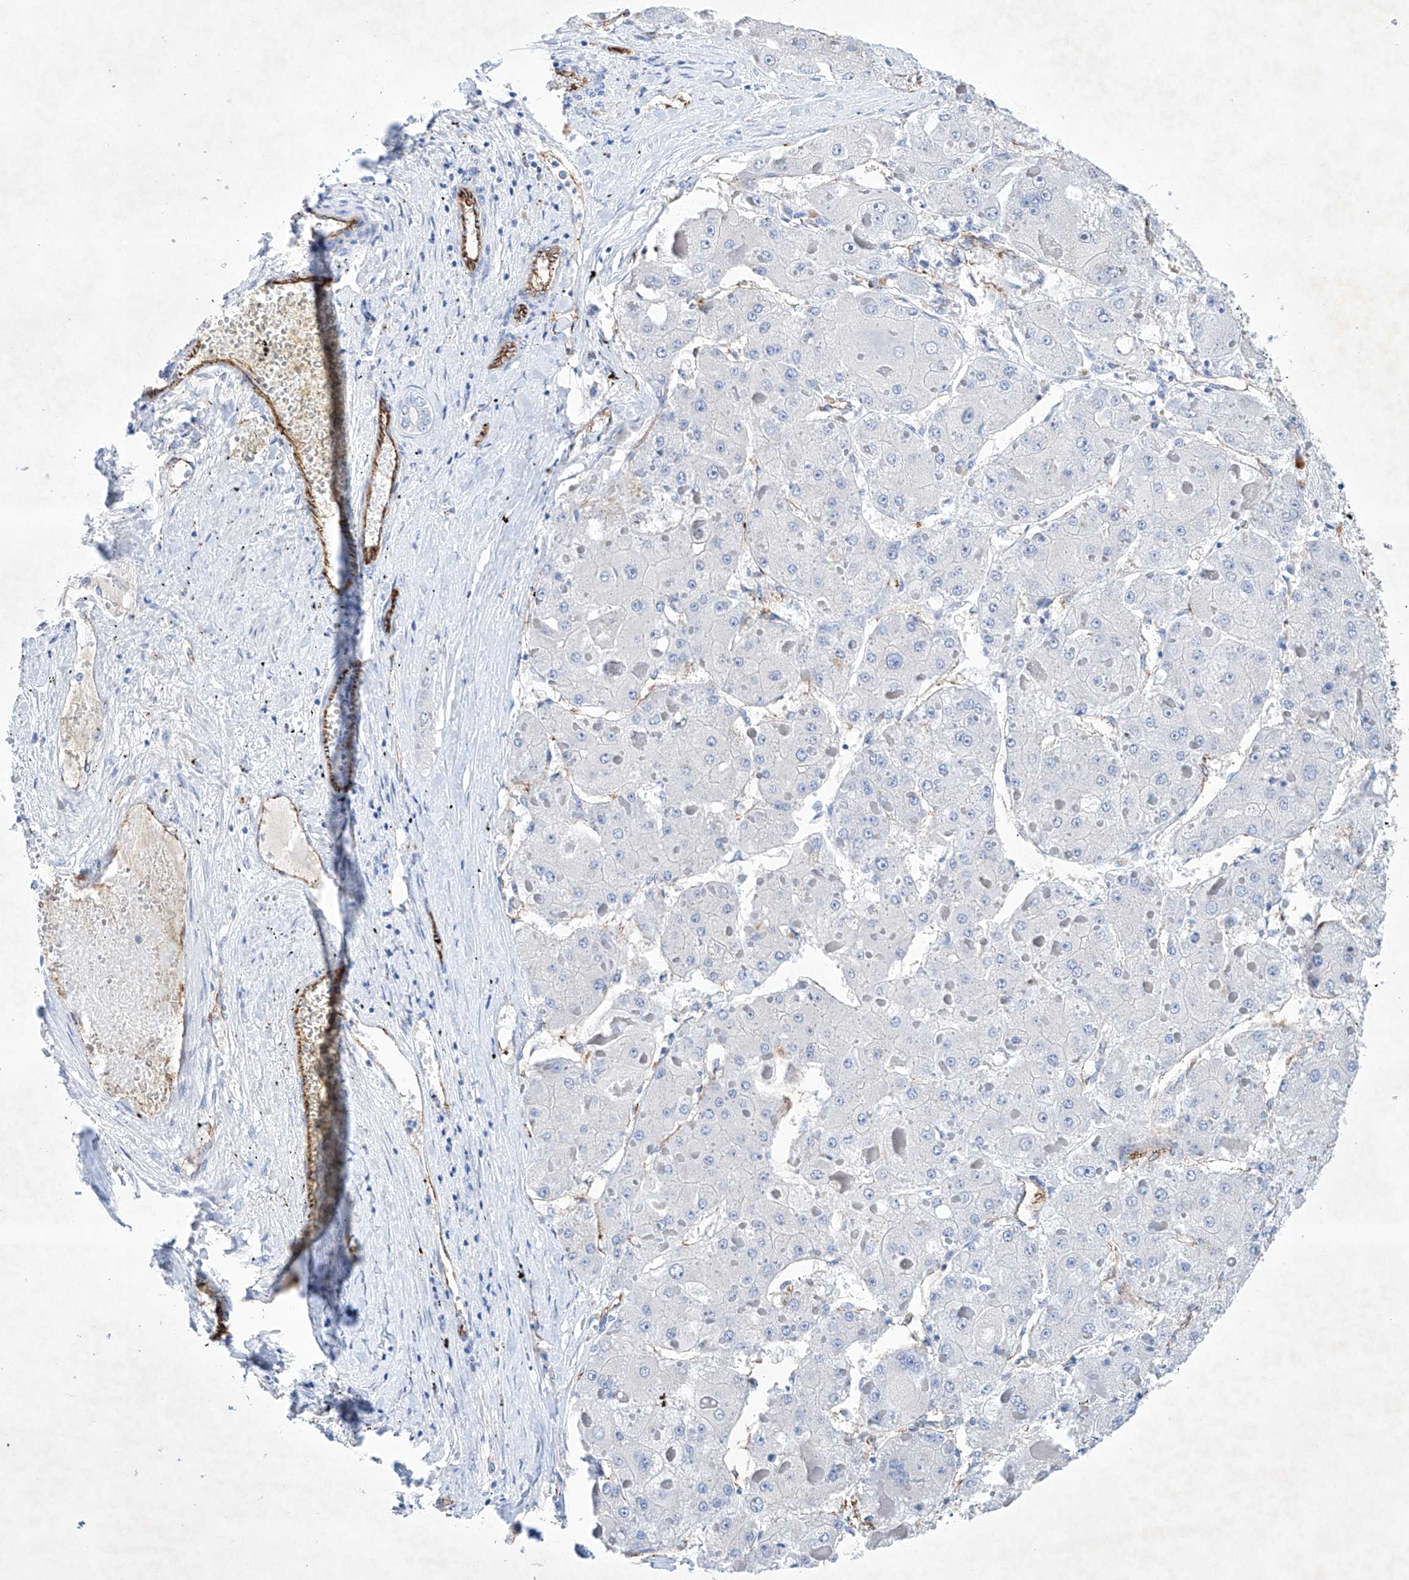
{"staining": {"intensity": "negative", "quantity": "none", "location": "none"}, "tissue": "liver cancer", "cell_type": "Tumor cells", "image_type": "cancer", "snomed": [{"axis": "morphology", "description": "Carcinoma, Hepatocellular, NOS"}, {"axis": "topography", "description": "Liver"}], "caption": "There is no significant staining in tumor cells of liver cancer (hepatocellular carcinoma).", "gene": "ETV7", "patient": {"sex": "female", "age": 73}}